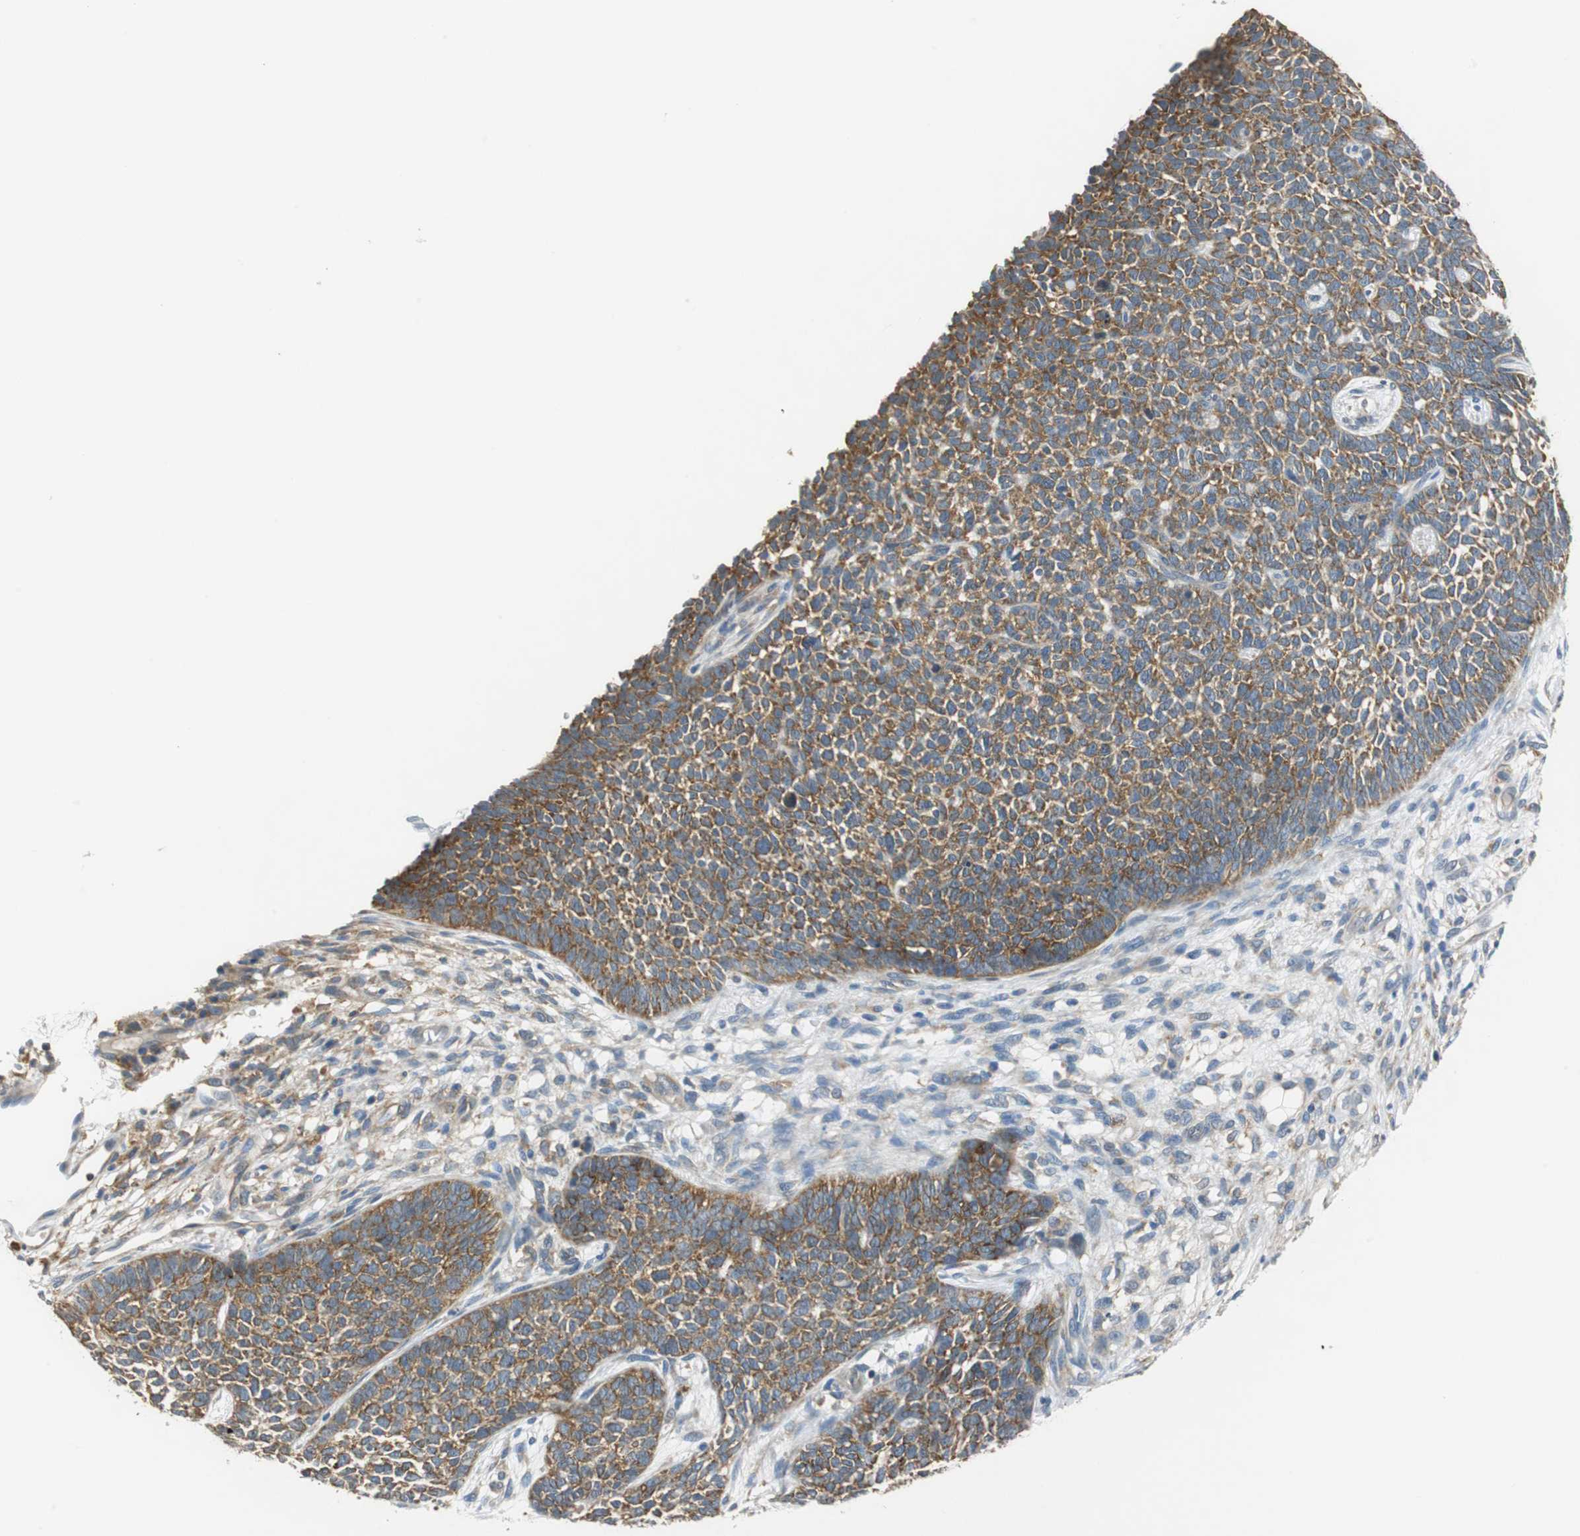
{"staining": {"intensity": "moderate", "quantity": ">75%", "location": "cytoplasmic/membranous"}, "tissue": "skin cancer", "cell_type": "Tumor cells", "image_type": "cancer", "snomed": [{"axis": "morphology", "description": "Basal cell carcinoma"}, {"axis": "topography", "description": "Skin"}], "caption": "Immunohistochemical staining of human skin basal cell carcinoma demonstrates medium levels of moderate cytoplasmic/membranous protein staining in approximately >75% of tumor cells.", "gene": "CNOT3", "patient": {"sex": "female", "age": 84}}